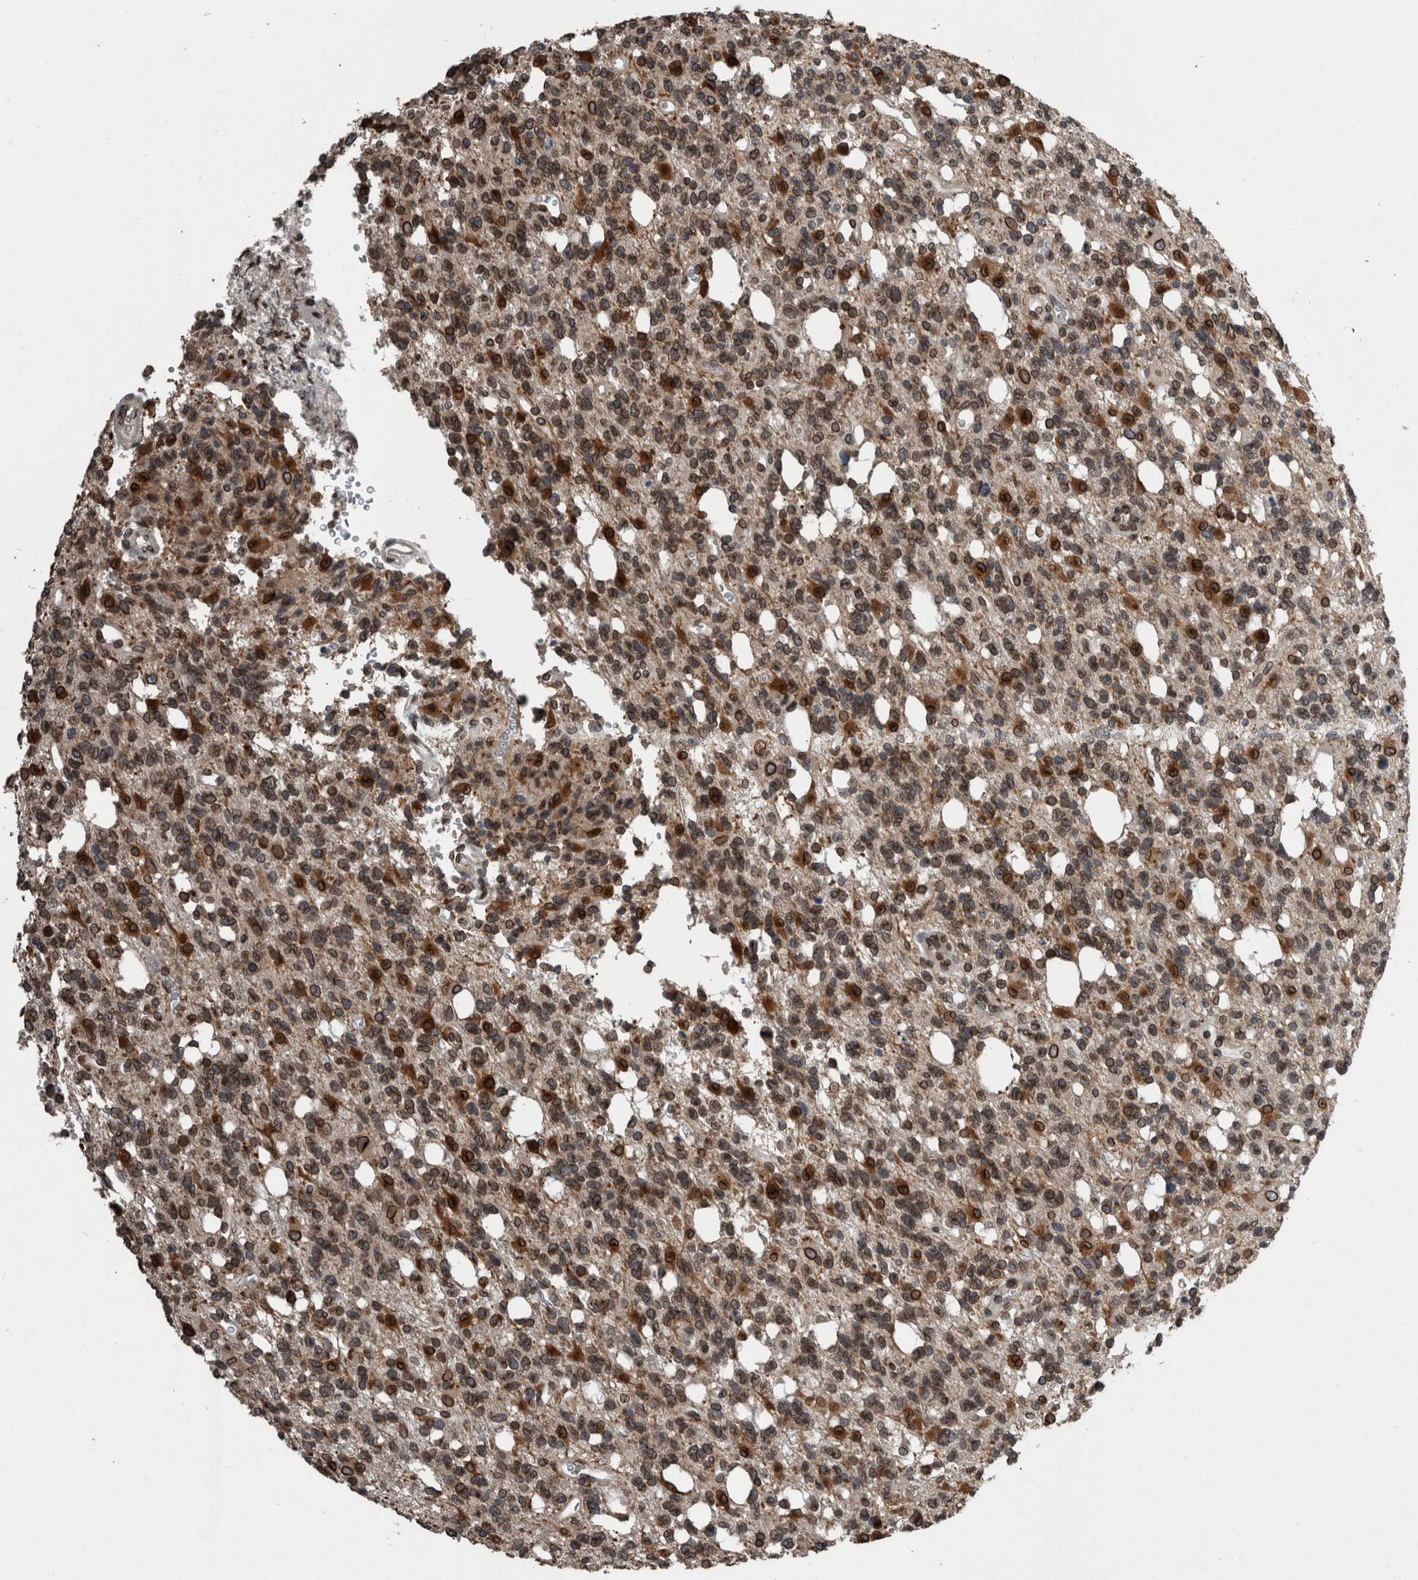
{"staining": {"intensity": "strong", "quantity": ">75%", "location": "cytoplasmic/membranous,nuclear"}, "tissue": "glioma", "cell_type": "Tumor cells", "image_type": "cancer", "snomed": [{"axis": "morphology", "description": "Glioma, malignant, High grade"}, {"axis": "topography", "description": "Brain"}], "caption": "Immunohistochemical staining of human malignant high-grade glioma exhibits strong cytoplasmic/membranous and nuclear protein expression in approximately >75% of tumor cells.", "gene": "RANBP2", "patient": {"sex": "female", "age": 62}}